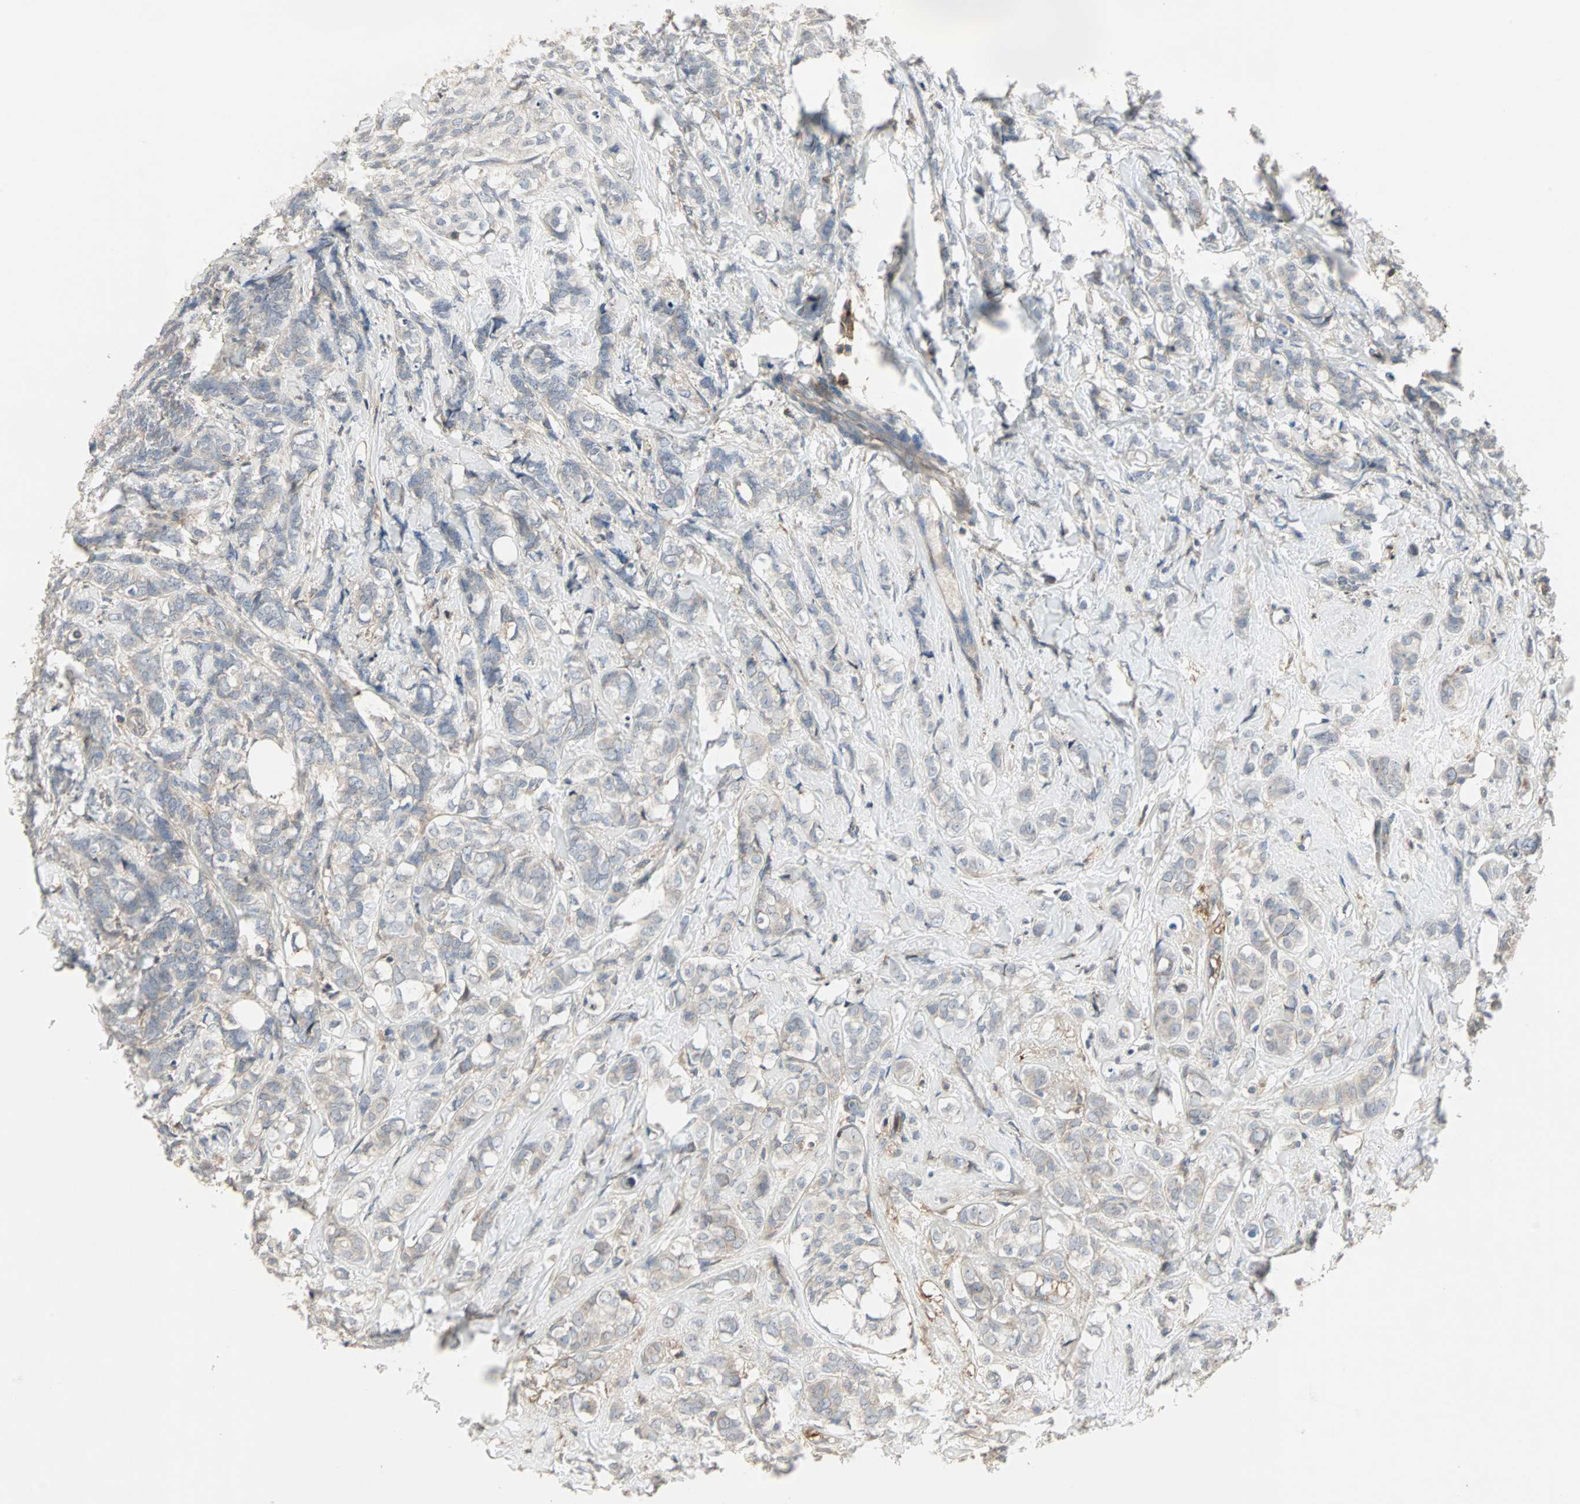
{"staining": {"intensity": "weak", "quantity": "25%-75%", "location": "cytoplasmic/membranous"}, "tissue": "breast cancer", "cell_type": "Tumor cells", "image_type": "cancer", "snomed": [{"axis": "morphology", "description": "Lobular carcinoma"}, {"axis": "topography", "description": "Breast"}], "caption": "This is a micrograph of IHC staining of breast cancer (lobular carcinoma), which shows weak positivity in the cytoplasmic/membranous of tumor cells.", "gene": "GNAI2", "patient": {"sex": "female", "age": 60}}